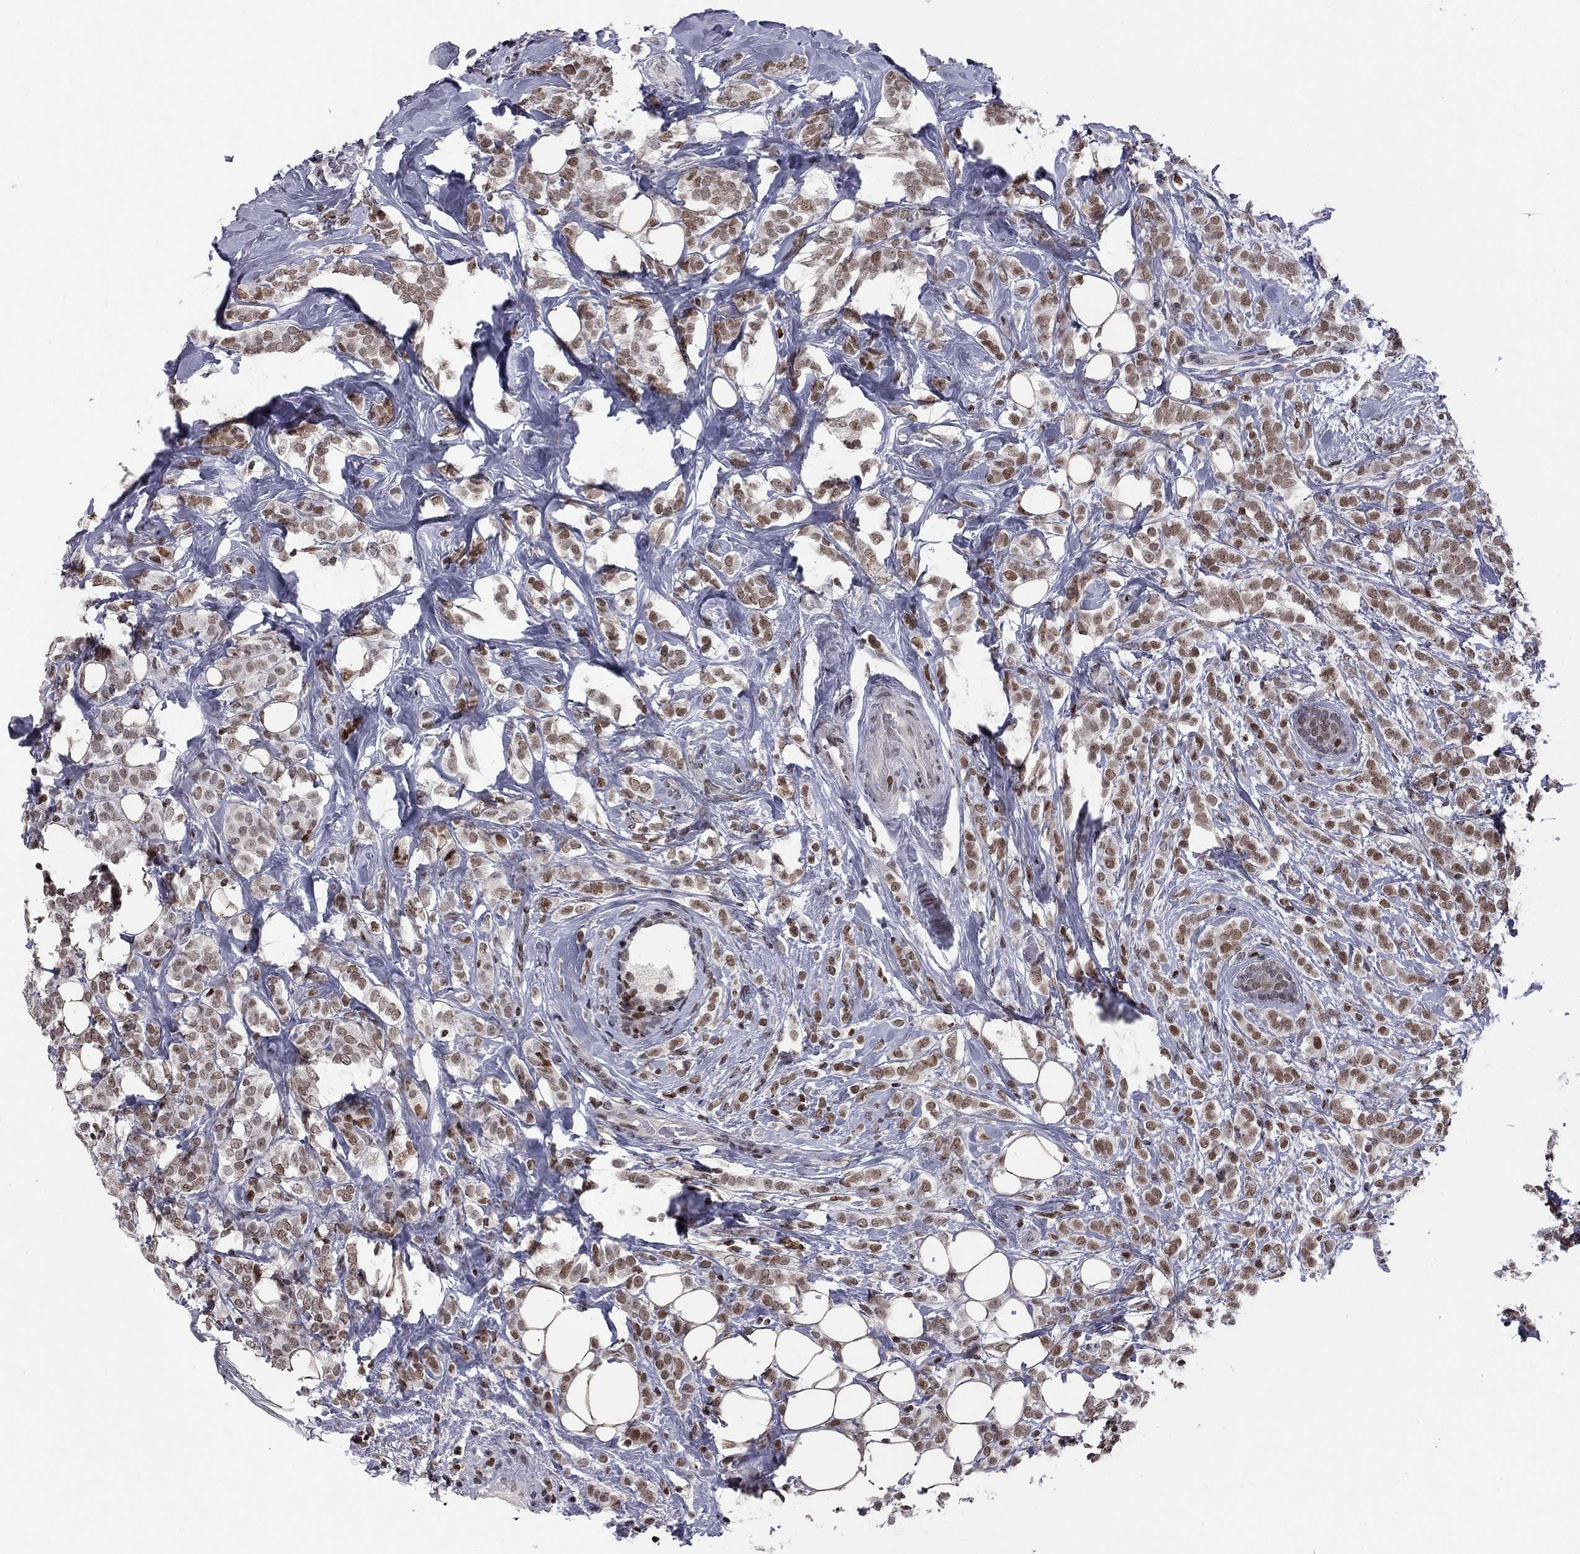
{"staining": {"intensity": "moderate", "quantity": ">75%", "location": "nuclear"}, "tissue": "breast cancer", "cell_type": "Tumor cells", "image_type": "cancer", "snomed": [{"axis": "morphology", "description": "Lobular carcinoma"}, {"axis": "topography", "description": "Breast"}], "caption": "The image reveals staining of breast cancer, revealing moderate nuclear protein expression (brown color) within tumor cells.", "gene": "RNASEH2C", "patient": {"sex": "female", "age": 49}}